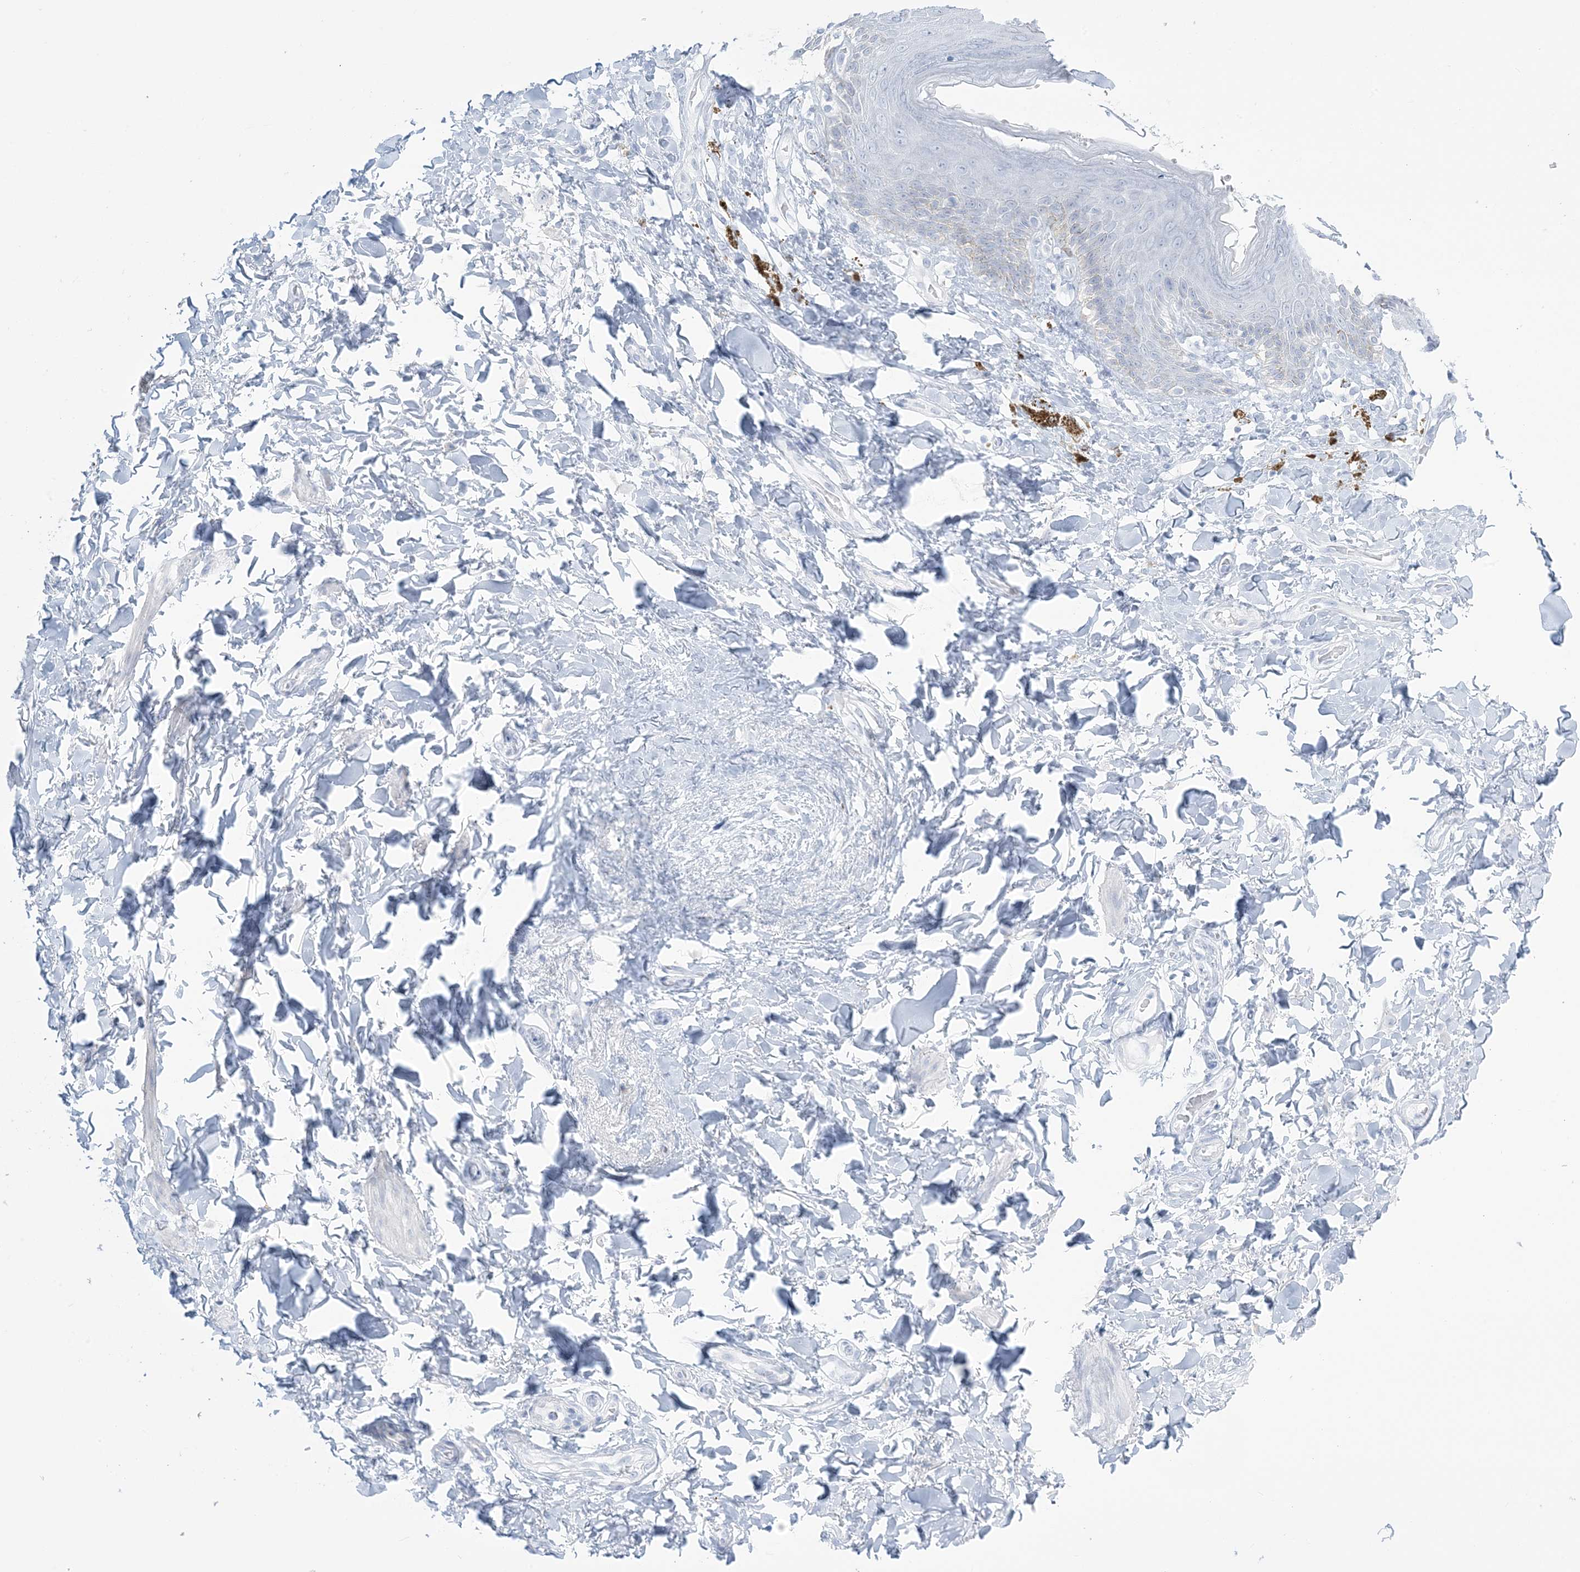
{"staining": {"intensity": "moderate", "quantity": "<25%", "location": "cytoplasmic/membranous"}, "tissue": "skin", "cell_type": "Epidermal cells", "image_type": "normal", "snomed": [{"axis": "morphology", "description": "Normal tissue, NOS"}, {"axis": "topography", "description": "Anal"}], "caption": "The immunohistochemical stain labels moderate cytoplasmic/membranous positivity in epidermal cells of unremarkable skin.", "gene": "AGXT", "patient": {"sex": "female", "age": 78}}